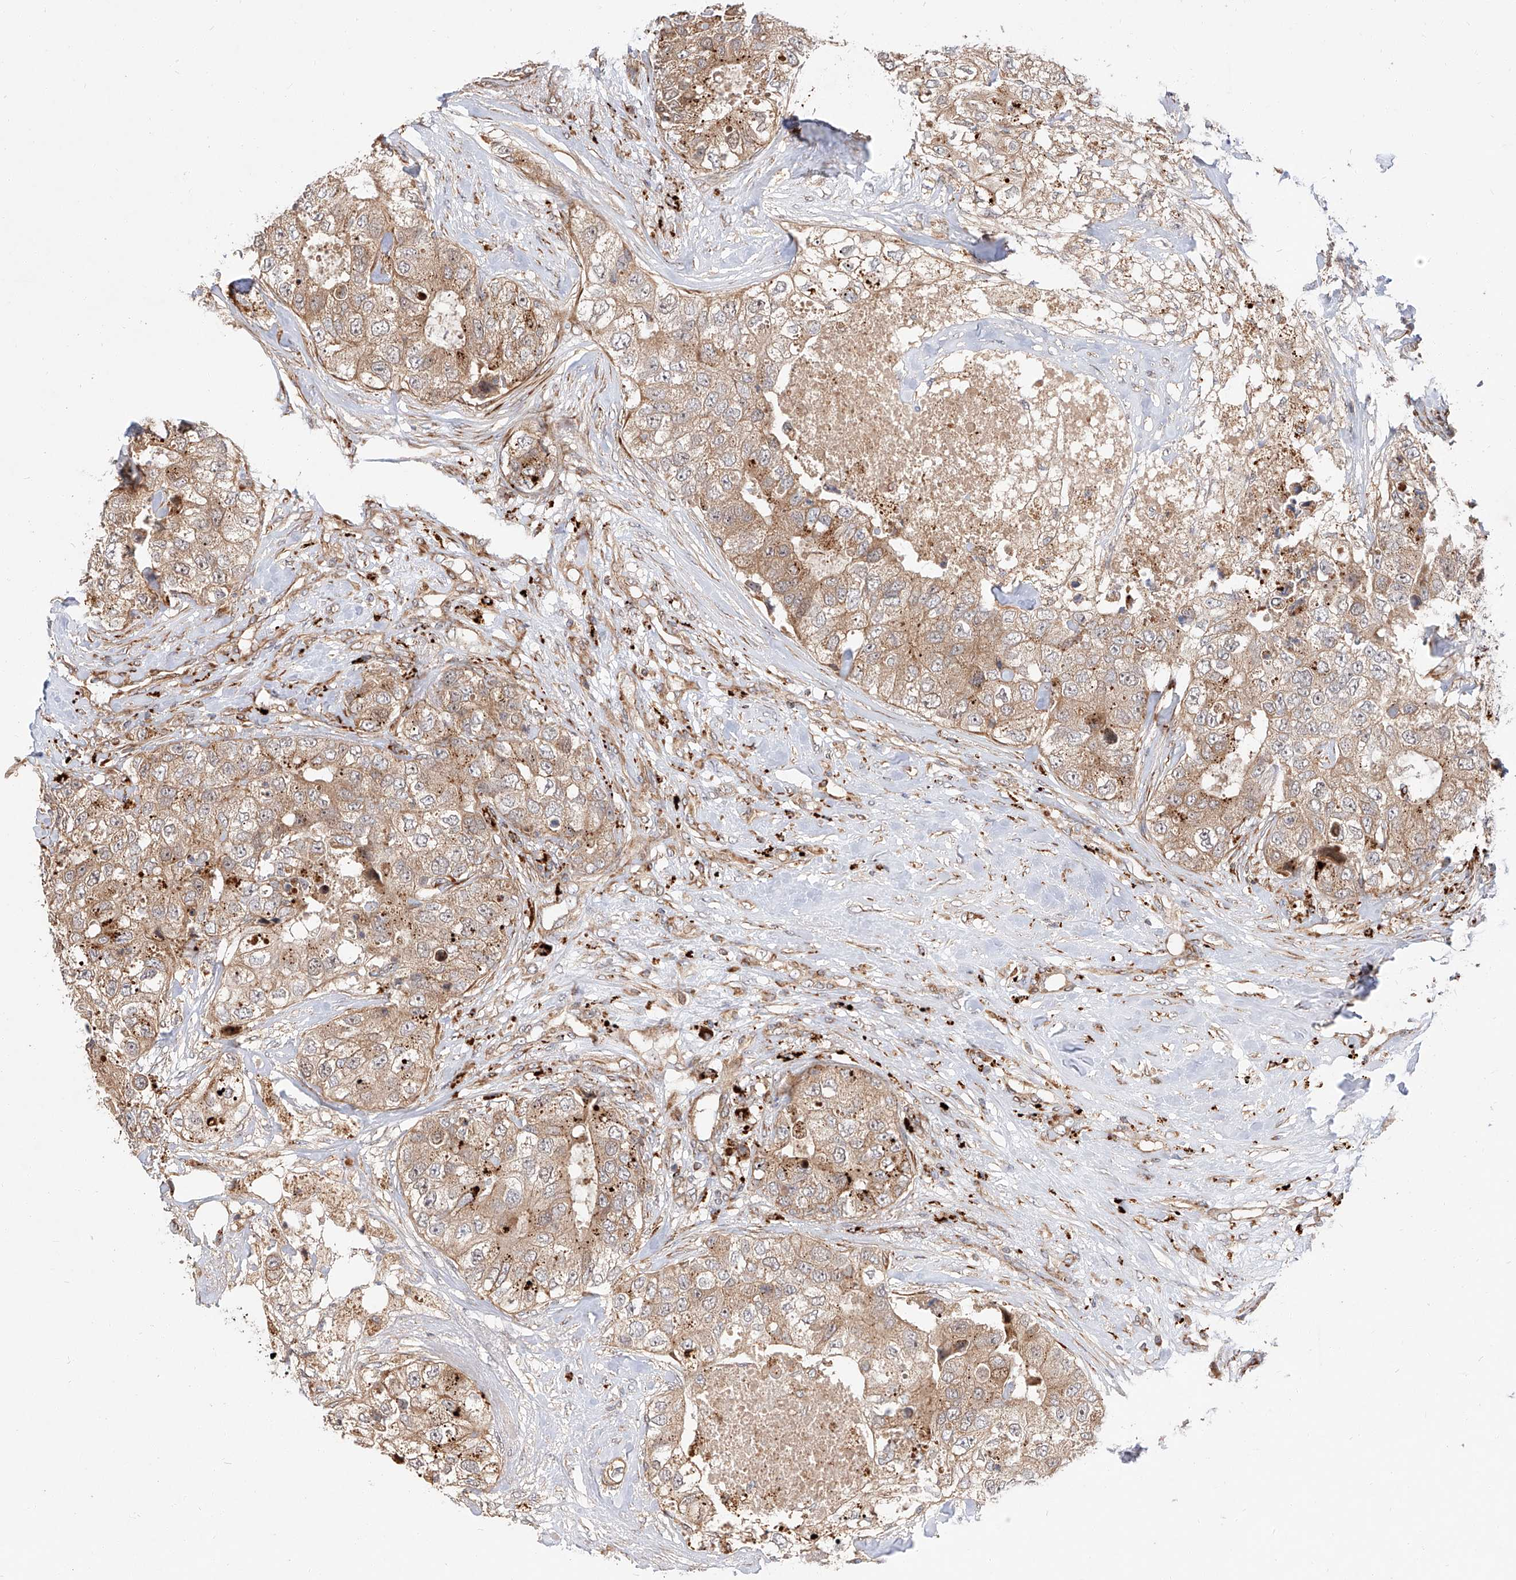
{"staining": {"intensity": "weak", "quantity": ">75%", "location": "cytoplasmic/membranous"}, "tissue": "breast cancer", "cell_type": "Tumor cells", "image_type": "cancer", "snomed": [{"axis": "morphology", "description": "Duct carcinoma"}, {"axis": "topography", "description": "Breast"}], "caption": "IHC micrograph of breast cancer stained for a protein (brown), which reveals low levels of weak cytoplasmic/membranous staining in about >75% of tumor cells.", "gene": "DIRAS3", "patient": {"sex": "female", "age": 62}}